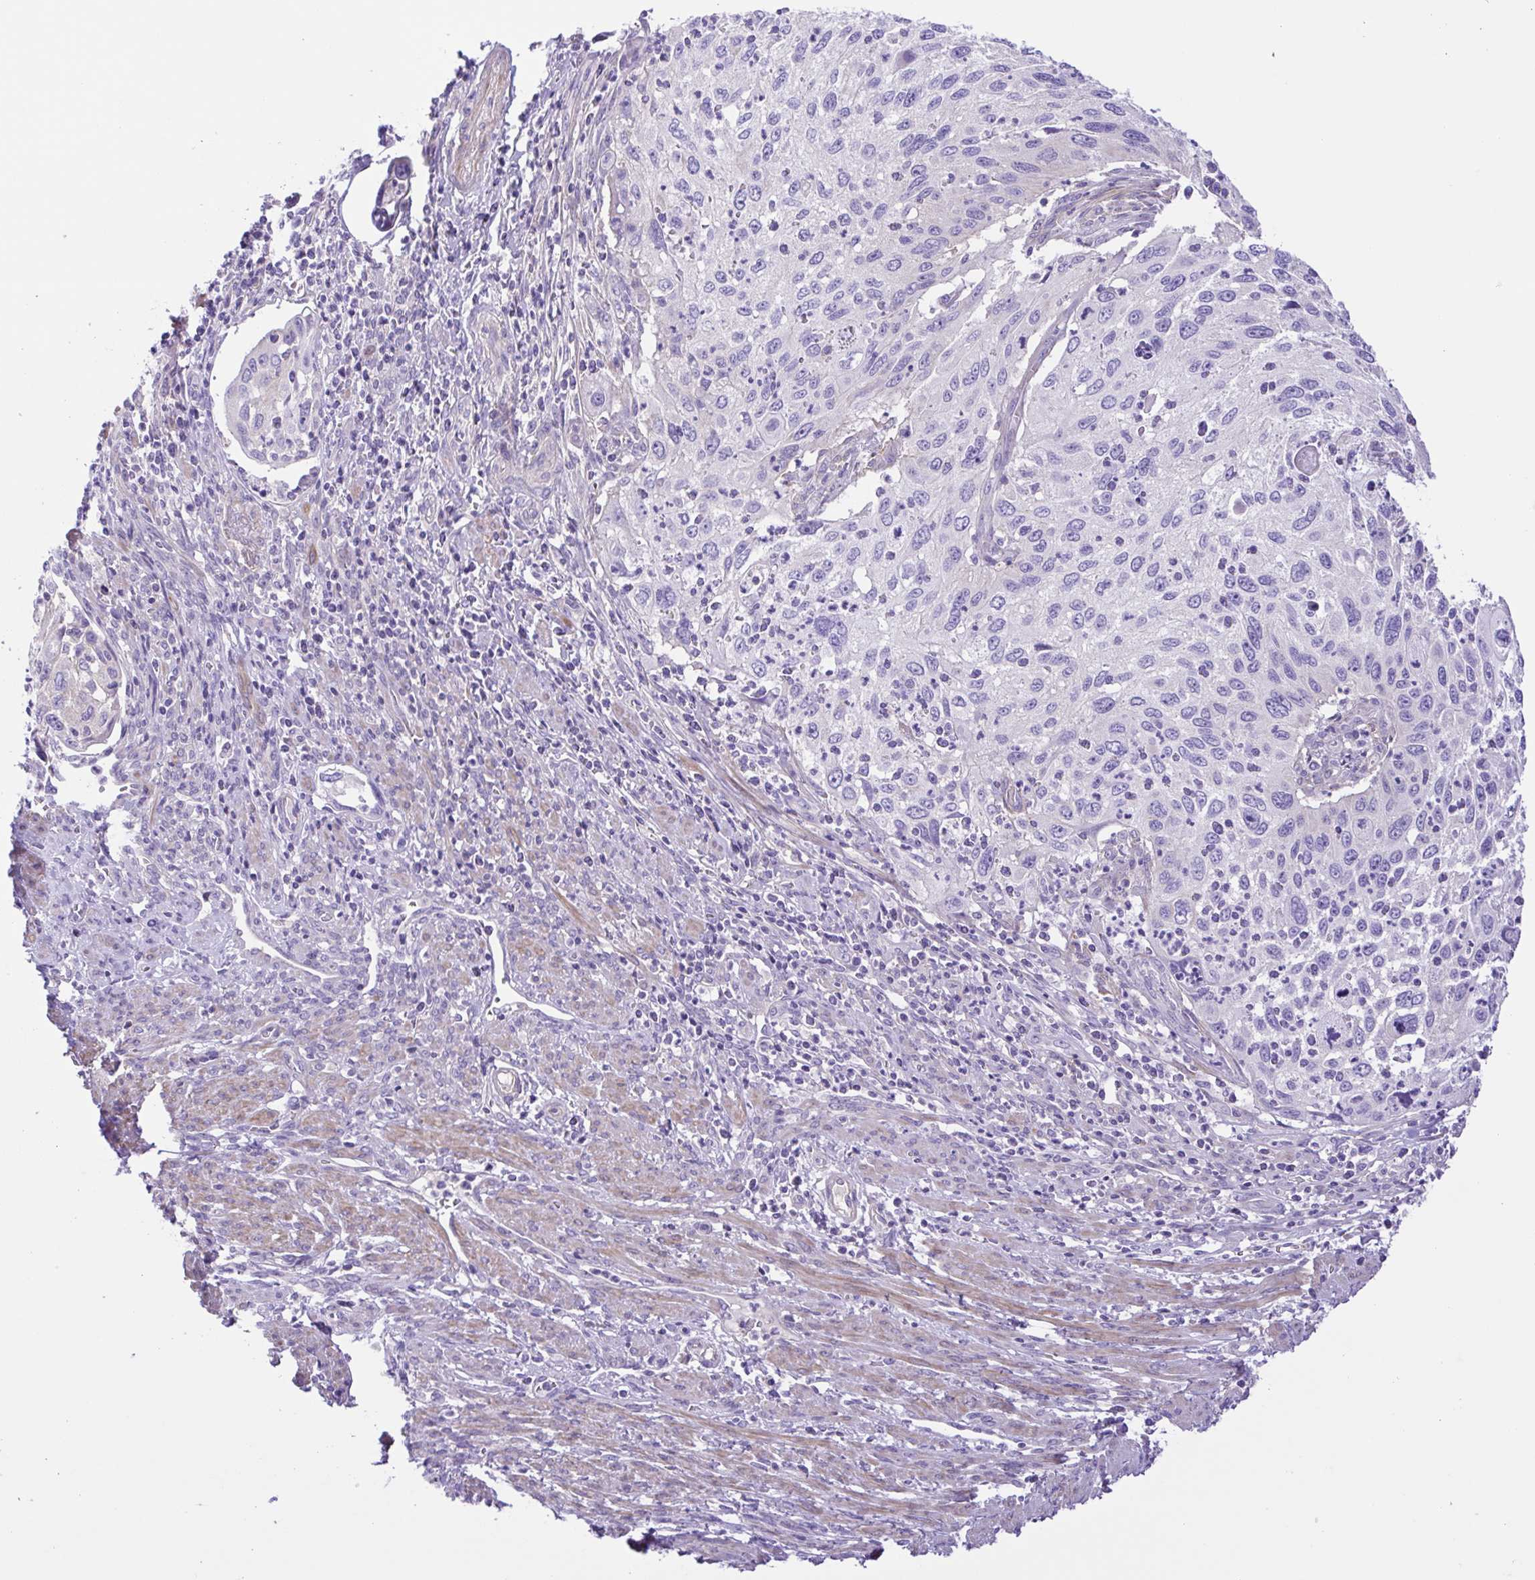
{"staining": {"intensity": "negative", "quantity": "none", "location": "none"}, "tissue": "cervical cancer", "cell_type": "Tumor cells", "image_type": "cancer", "snomed": [{"axis": "morphology", "description": "Squamous cell carcinoma, NOS"}, {"axis": "topography", "description": "Cervix"}], "caption": "Tumor cells are negative for protein expression in human cervical cancer (squamous cell carcinoma). (DAB immunohistochemistry with hematoxylin counter stain).", "gene": "ISM2", "patient": {"sex": "female", "age": 70}}